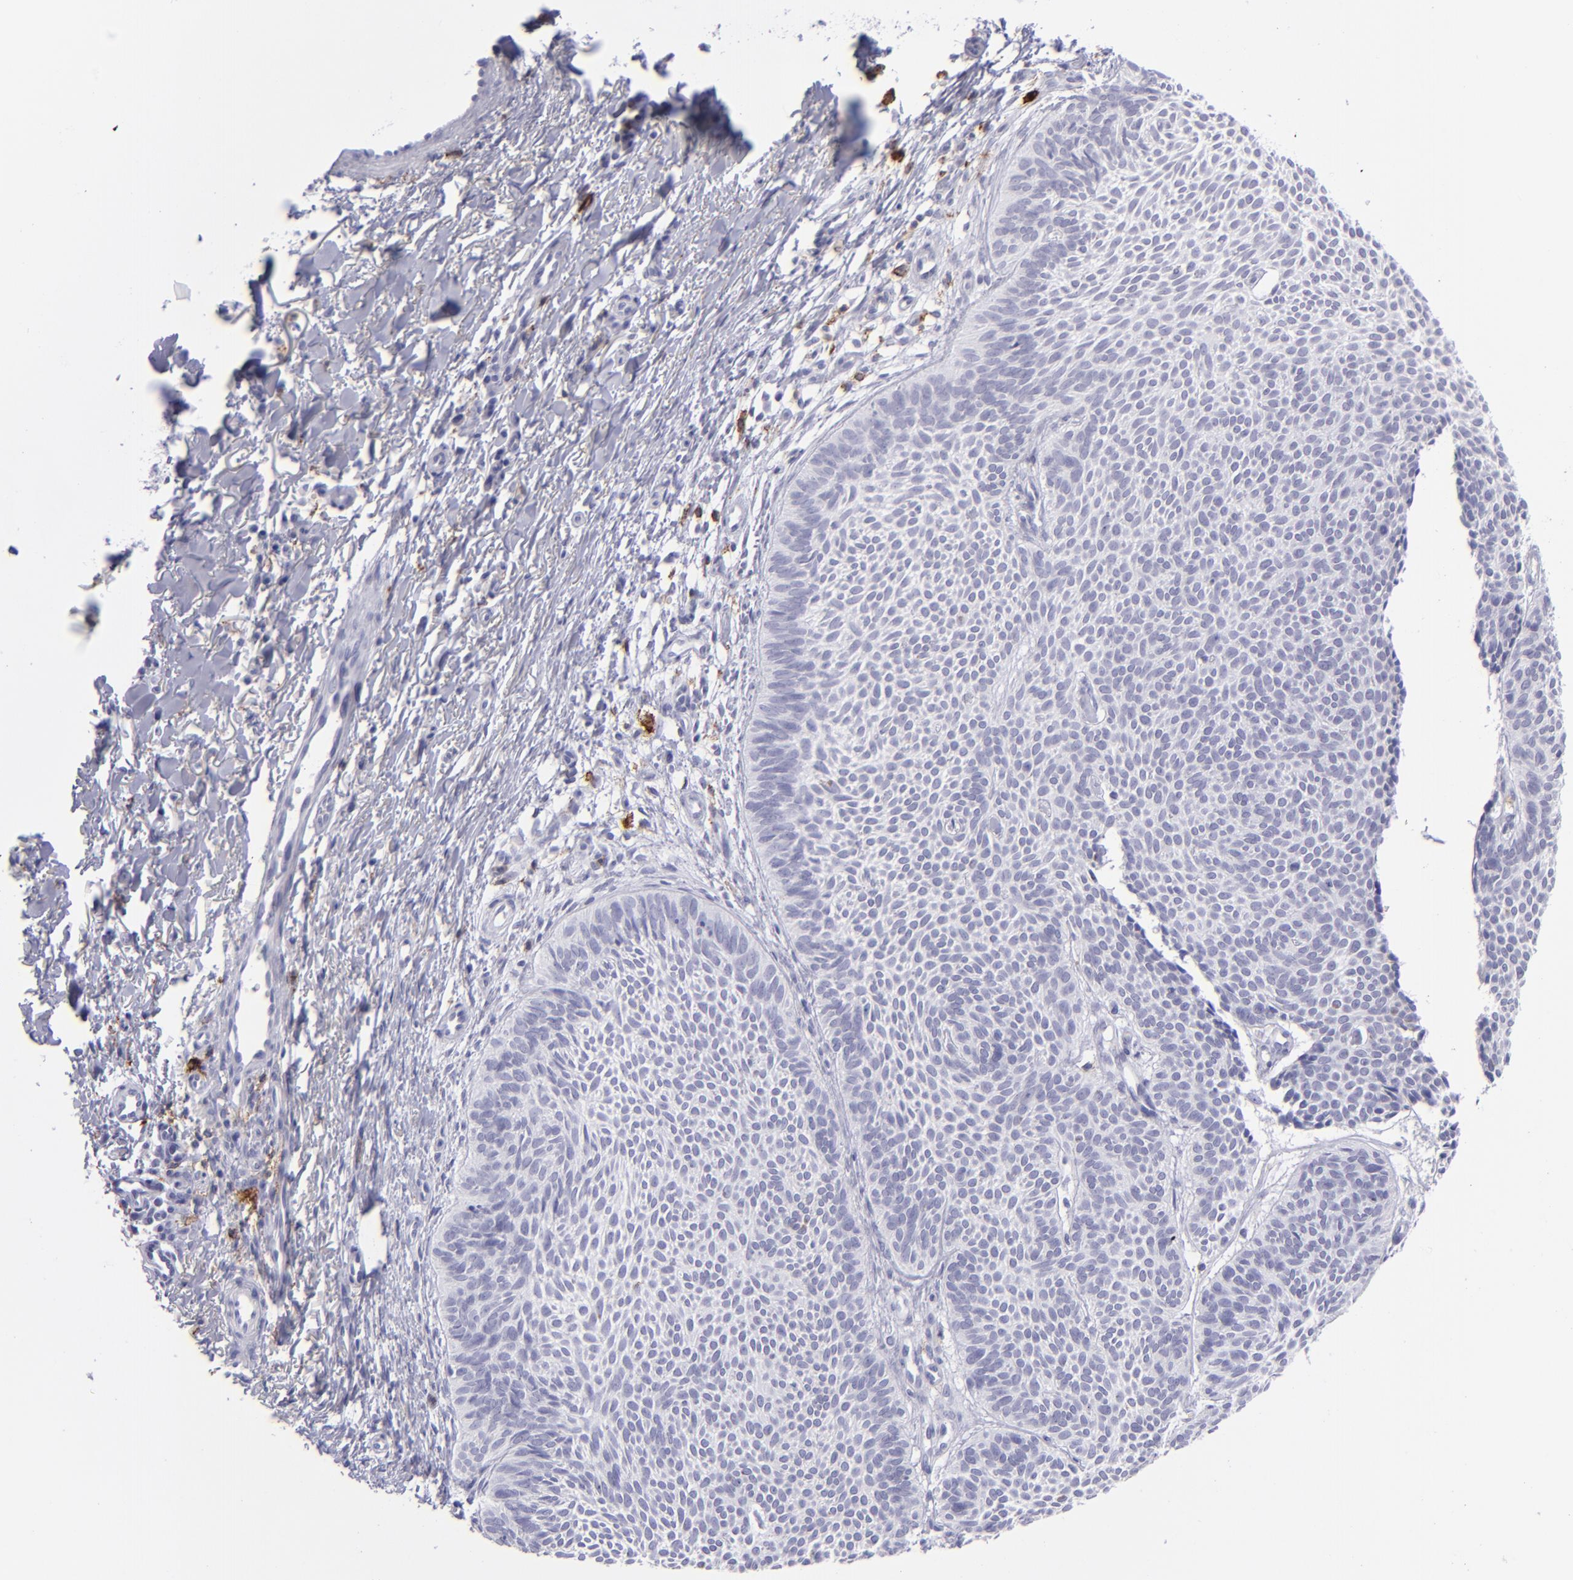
{"staining": {"intensity": "negative", "quantity": "none", "location": "none"}, "tissue": "skin cancer", "cell_type": "Tumor cells", "image_type": "cancer", "snomed": [{"axis": "morphology", "description": "Basal cell carcinoma"}, {"axis": "topography", "description": "Skin"}], "caption": "Immunohistochemistry of skin basal cell carcinoma shows no expression in tumor cells.", "gene": "SELPLG", "patient": {"sex": "male", "age": 84}}